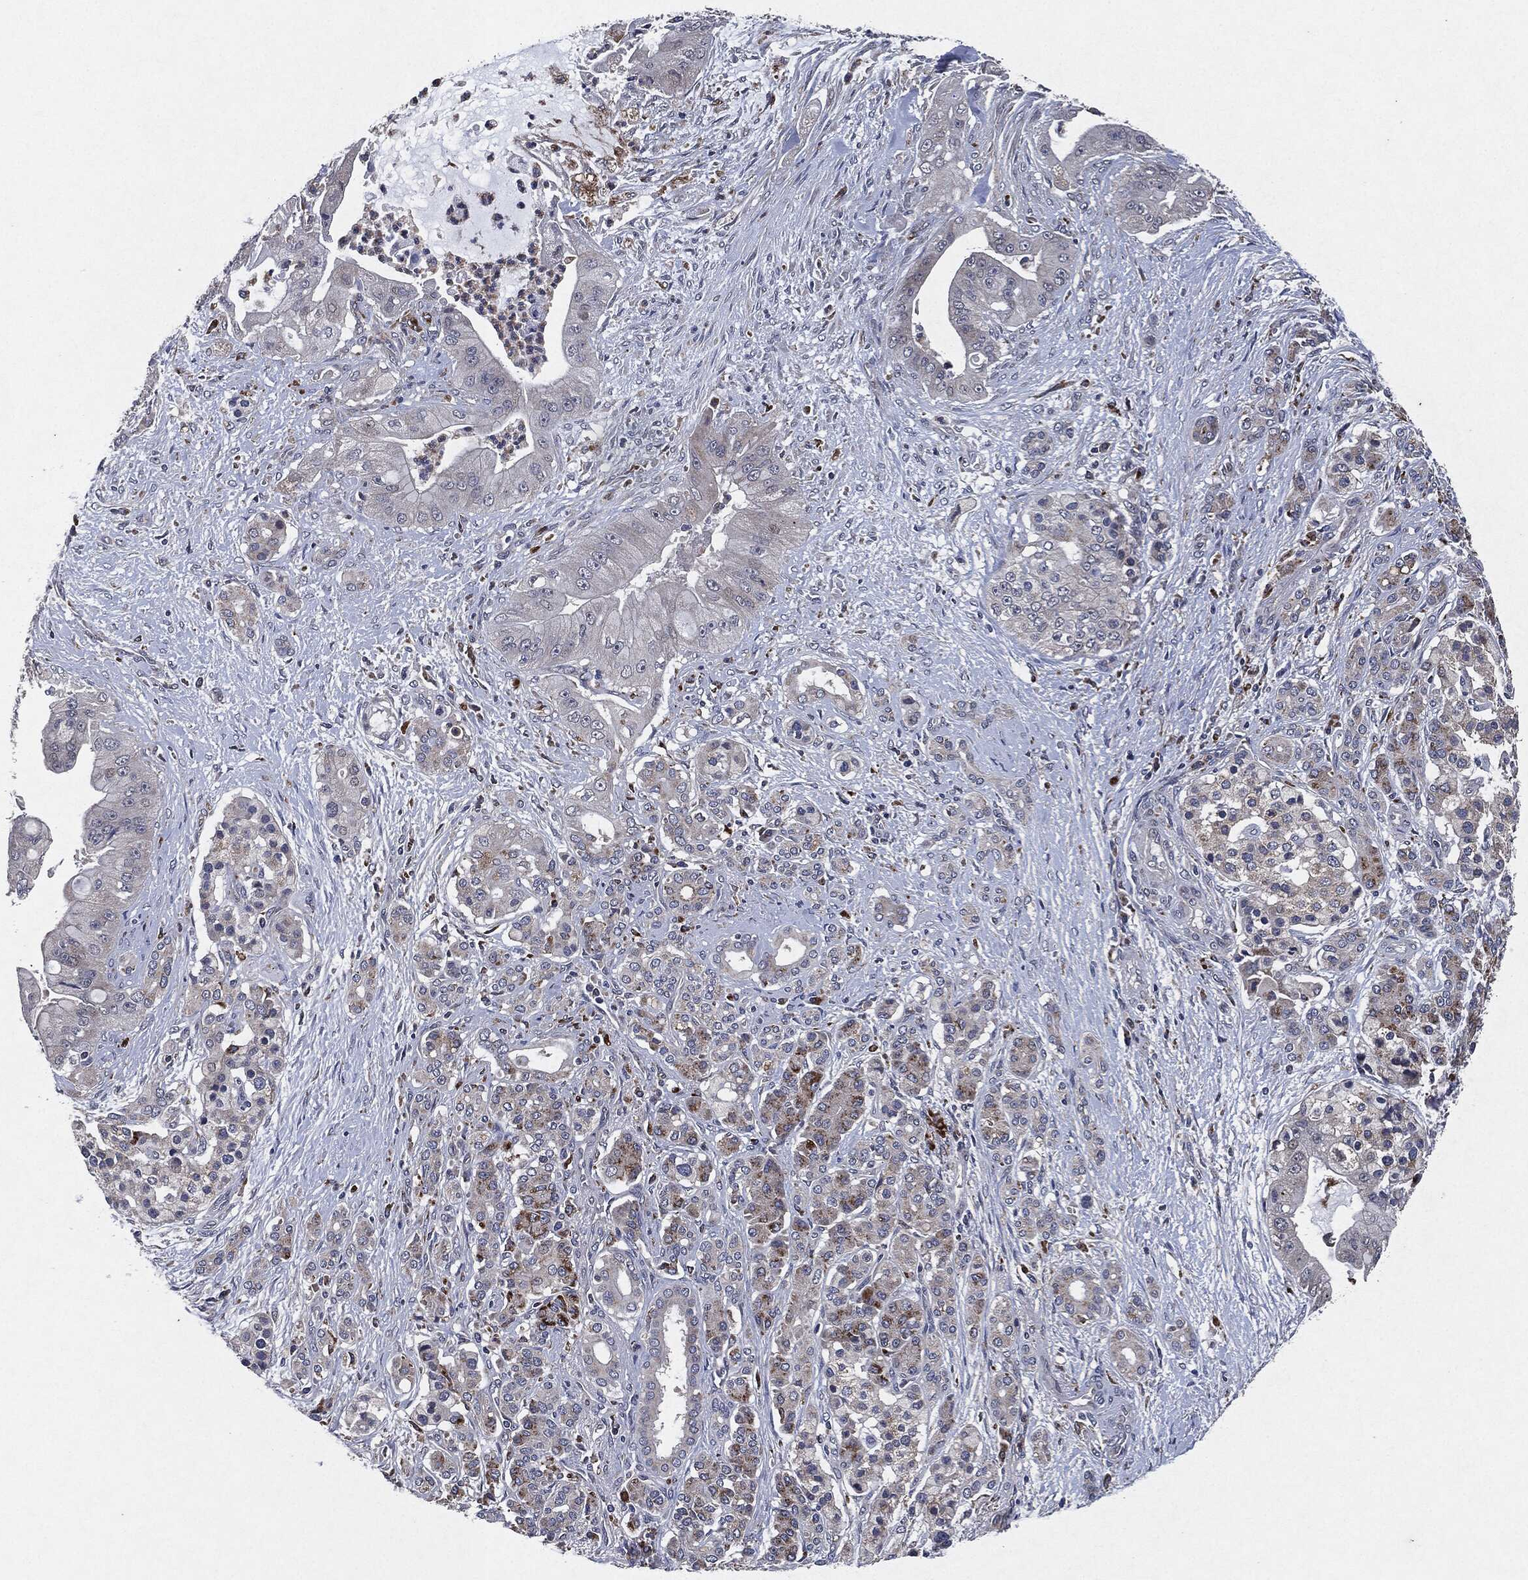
{"staining": {"intensity": "moderate", "quantity": "<25%", "location": "cytoplasmic/membranous"}, "tissue": "pancreatic cancer", "cell_type": "Tumor cells", "image_type": "cancer", "snomed": [{"axis": "morphology", "description": "Normal tissue, NOS"}, {"axis": "morphology", "description": "Inflammation, NOS"}, {"axis": "morphology", "description": "Adenocarcinoma, NOS"}, {"axis": "topography", "description": "Pancreas"}], "caption": "About <25% of tumor cells in pancreatic cancer (adenocarcinoma) display moderate cytoplasmic/membranous protein positivity as visualized by brown immunohistochemical staining.", "gene": "SLC31A2", "patient": {"sex": "male", "age": 57}}